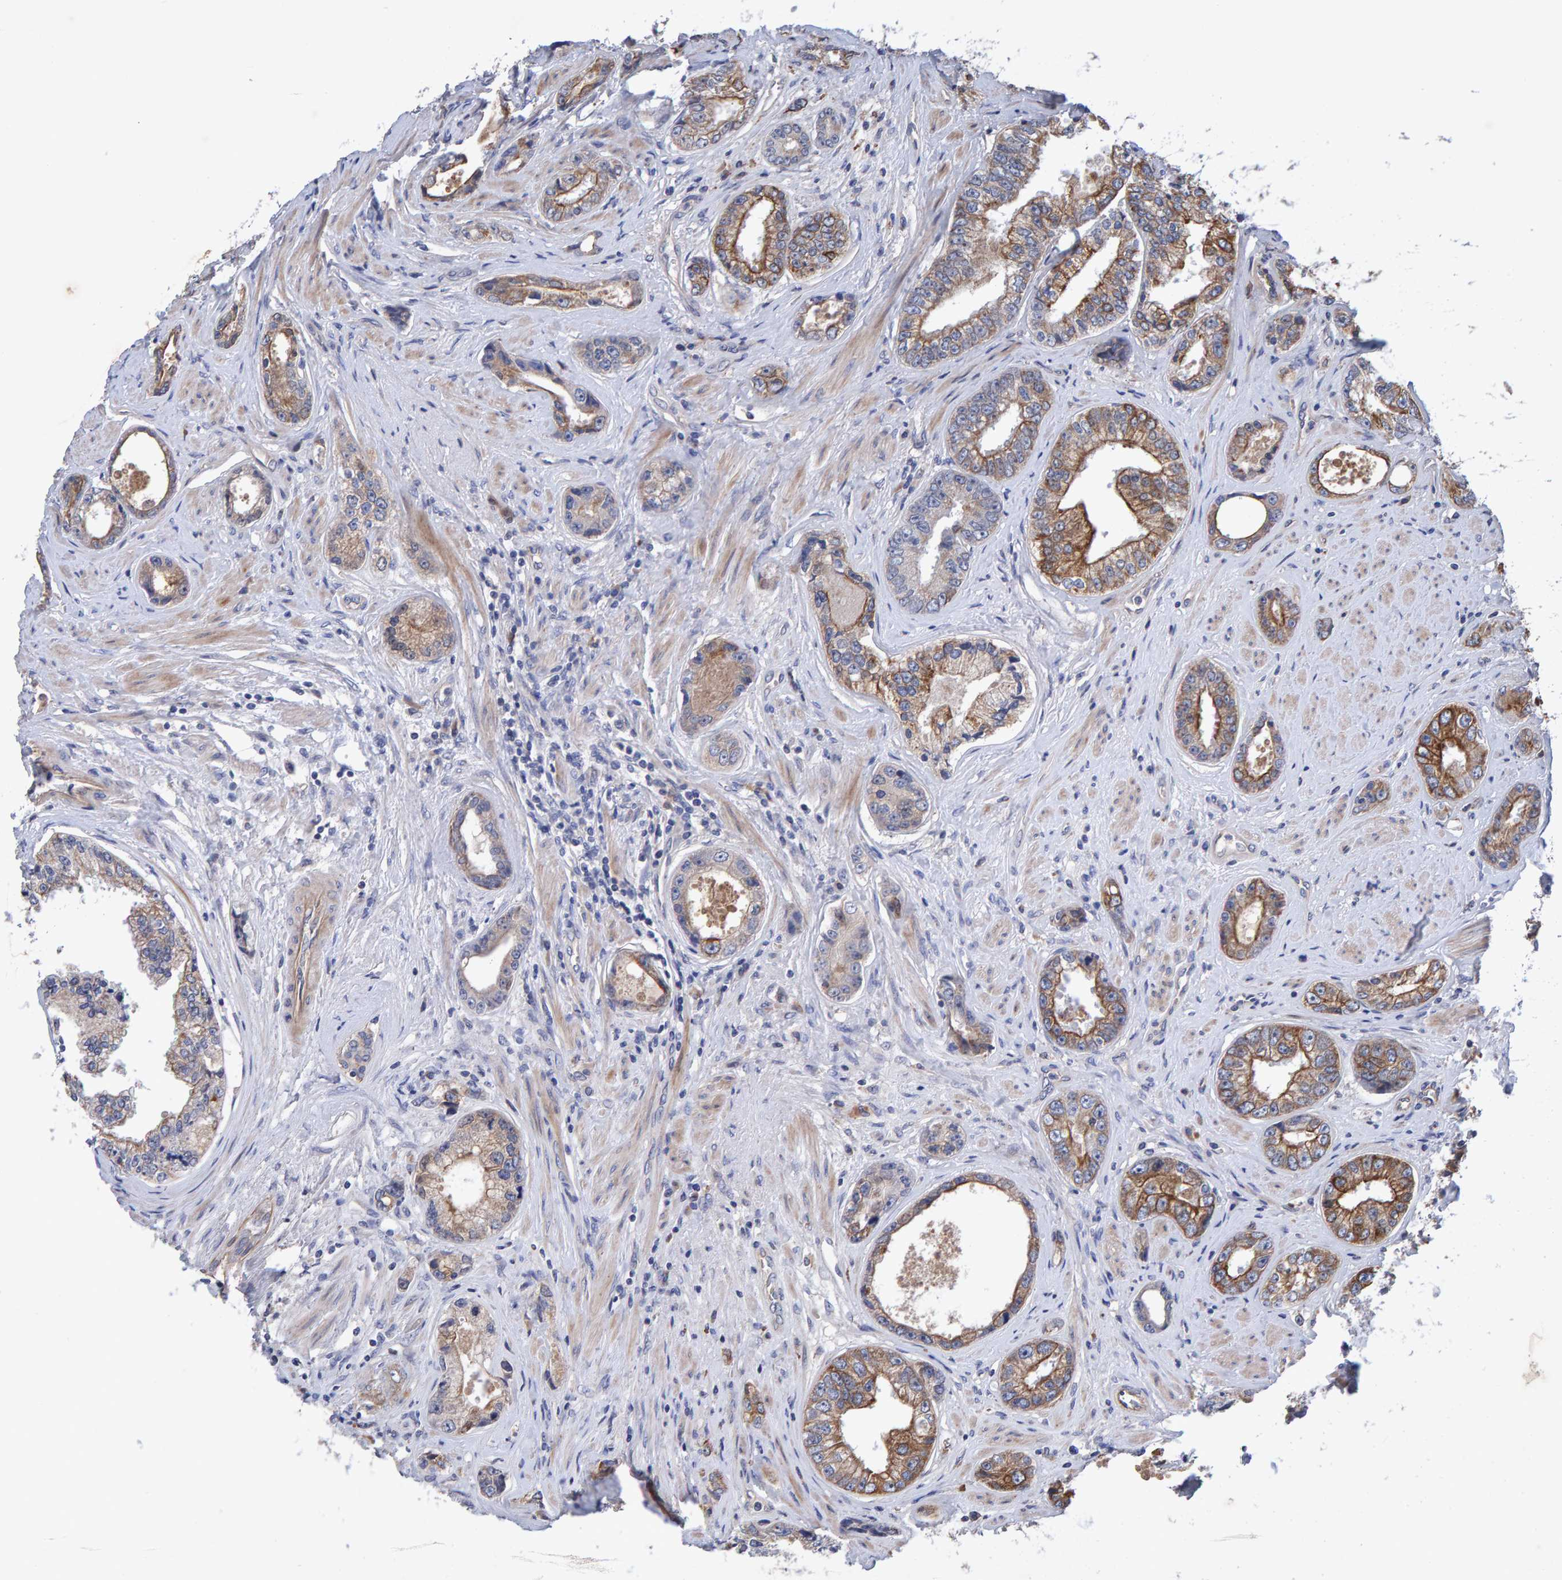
{"staining": {"intensity": "moderate", "quantity": ">75%", "location": "cytoplasmic/membranous"}, "tissue": "prostate cancer", "cell_type": "Tumor cells", "image_type": "cancer", "snomed": [{"axis": "morphology", "description": "Adenocarcinoma, High grade"}, {"axis": "topography", "description": "Prostate"}], "caption": "This histopathology image shows prostate cancer stained with IHC to label a protein in brown. The cytoplasmic/membranous of tumor cells show moderate positivity for the protein. Nuclei are counter-stained blue.", "gene": "EFR3A", "patient": {"sex": "male", "age": 61}}